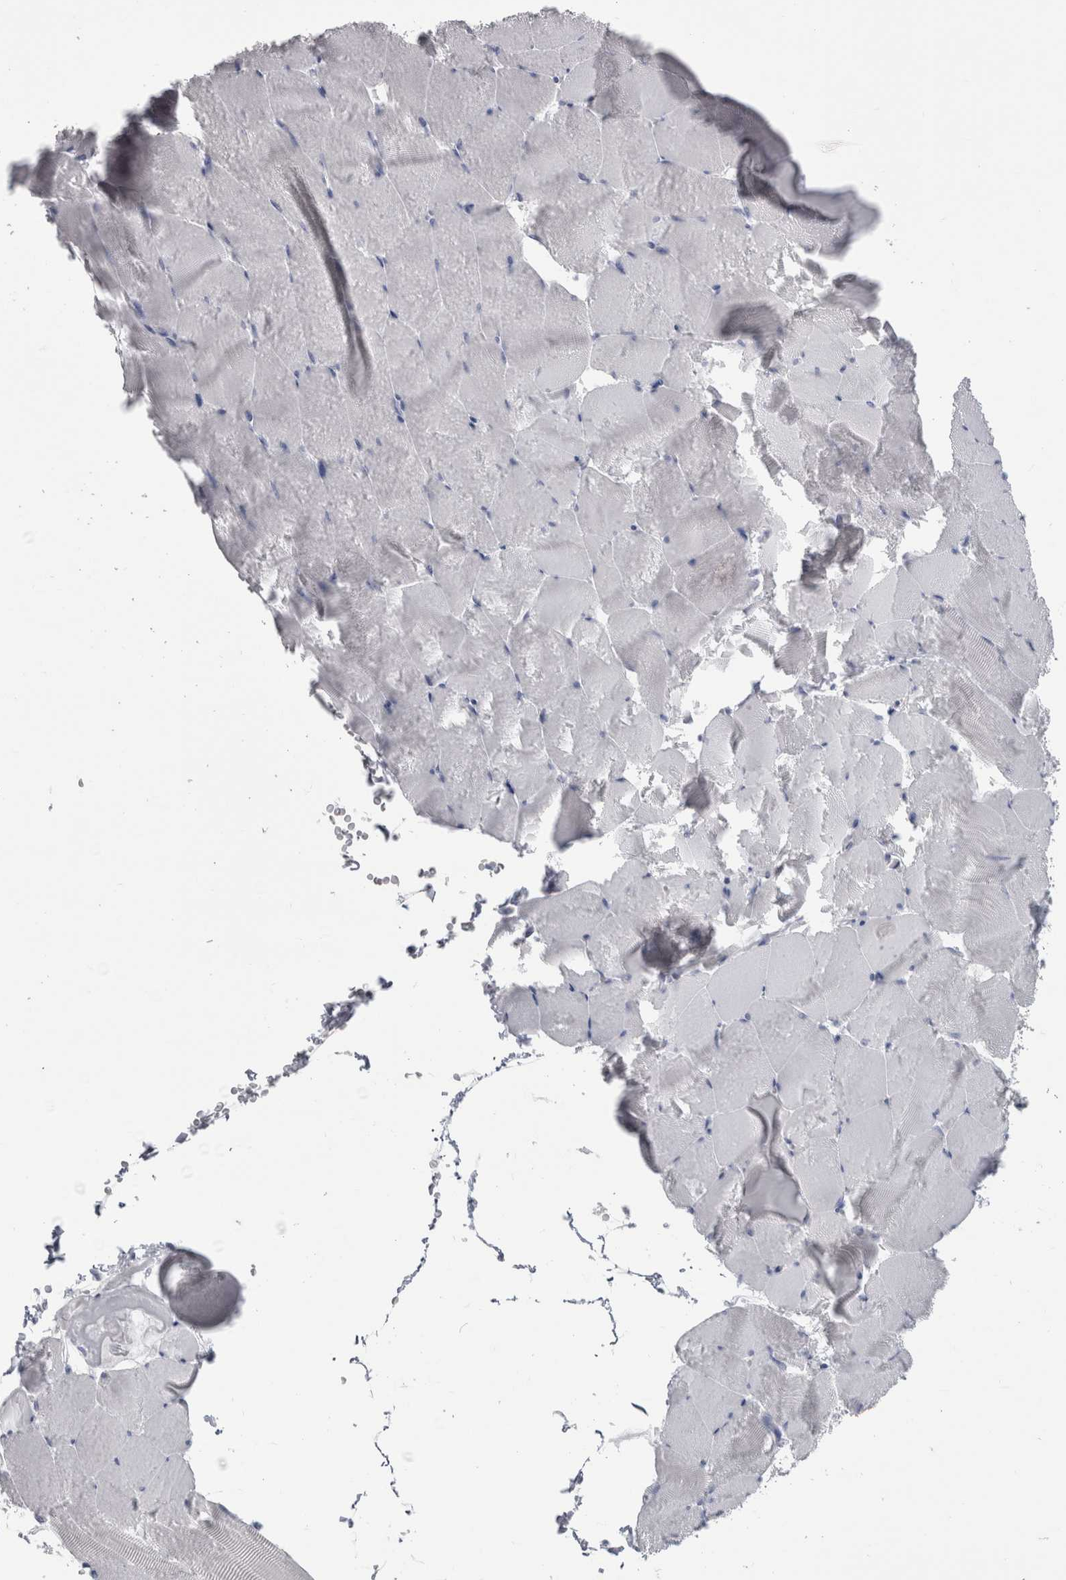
{"staining": {"intensity": "negative", "quantity": "none", "location": "none"}, "tissue": "skeletal muscle", "cell_type": "Myocytes", "image_type": "normal", "snomed": [{"axis": "morphology", "description": "Normal tissue, NOS"}, {"axis": "topography", "description": "Skeletal muscle"}], "caption": "Histopathology image shows no significant protein staining in myocytes of normal skeletal muscle.", "gene": "PTH", "patient": {"sex": "male", "age": 62}}